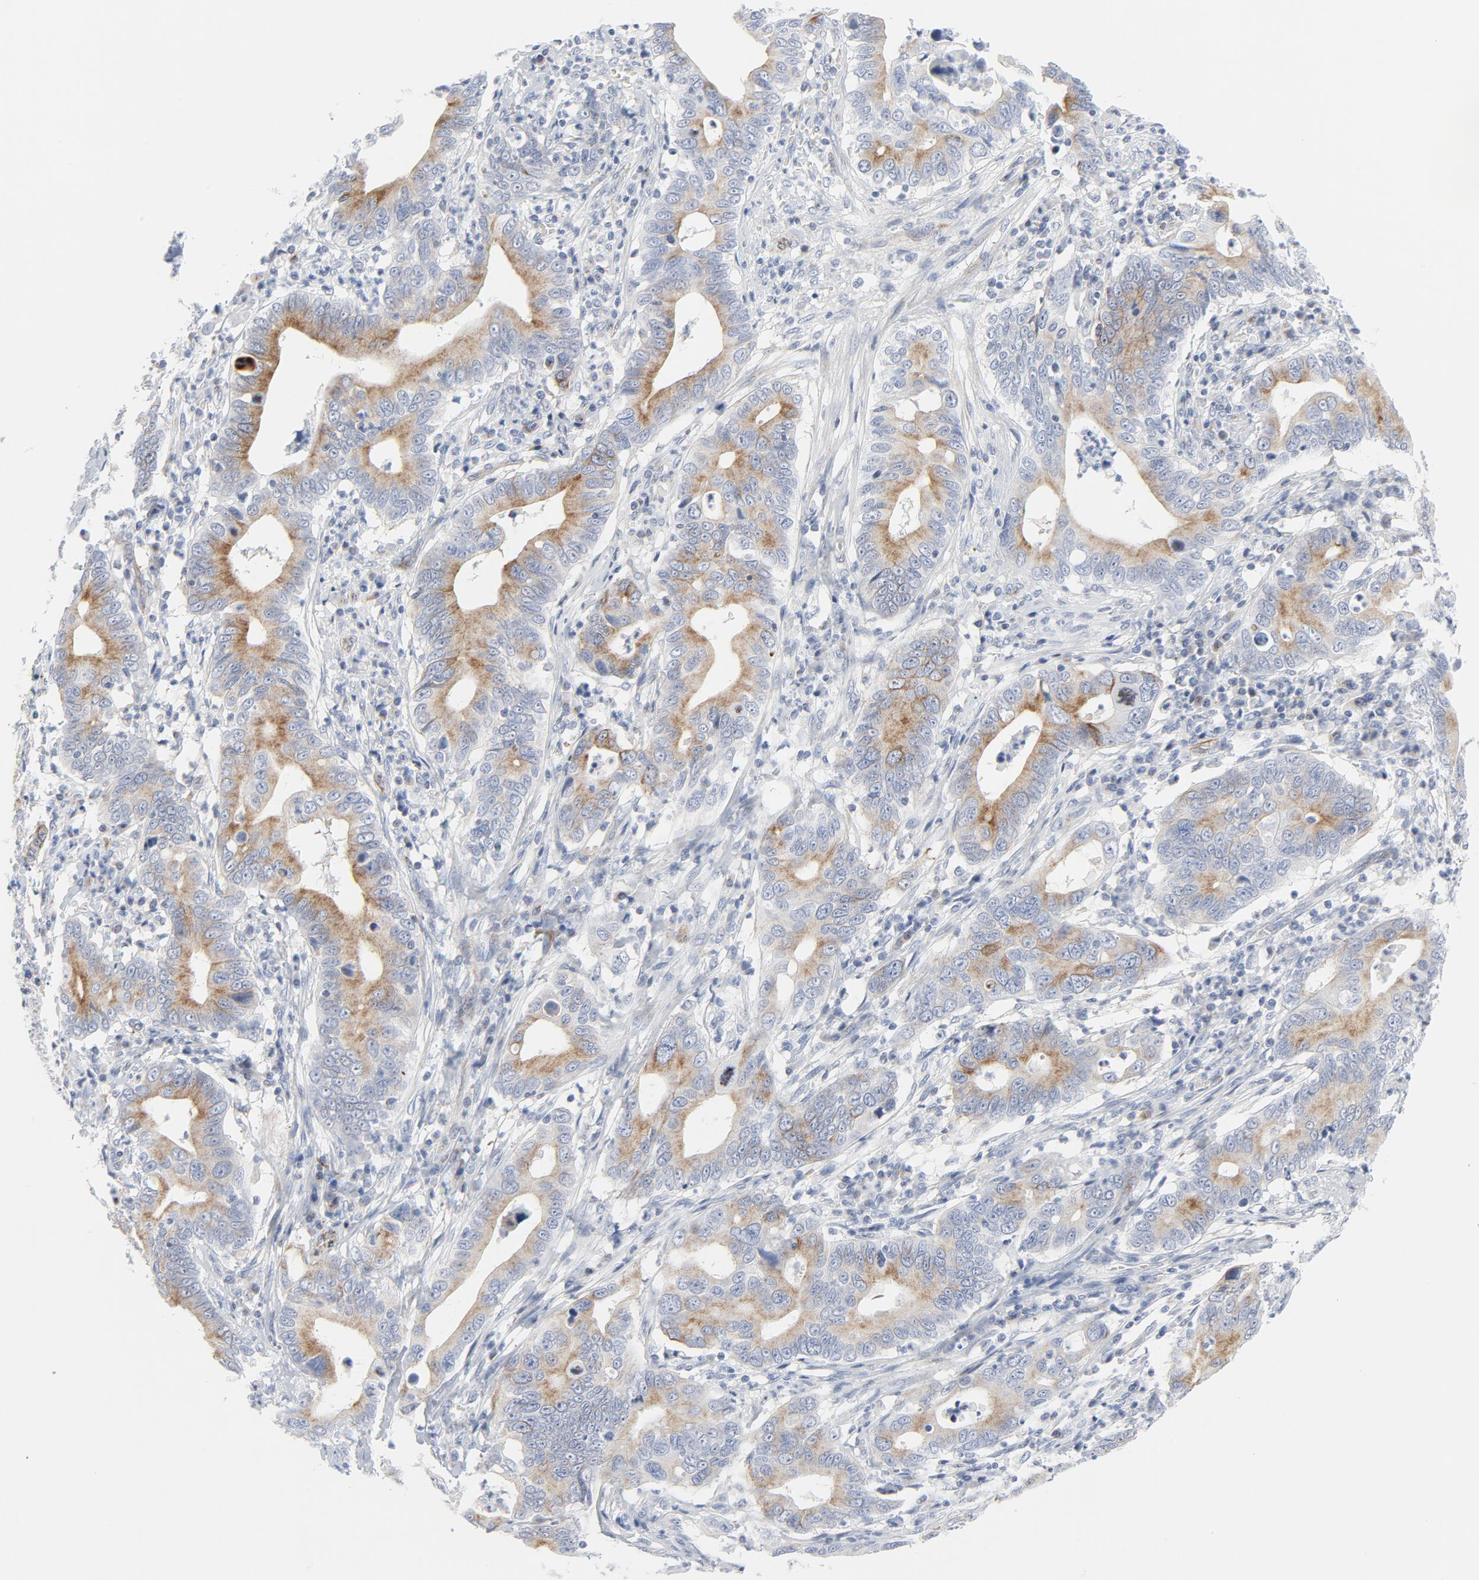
{"staining": {"intensity": "moderate", "quantity": ">75%", "location": "cytoplasmic/membranous"}, "tissue": "stomach cancer", "cell_type": "Tumor cells", "image_type": "cancer", "snomed": [{"axis": "morphology", "description": "Adenocarcinoma, NOS"}, {"axis": "topography", "description": "Stomach, upper"}], "caption": "About >75% of tumor cells in stomach cancer (adenocarcinoma) display moderate cytoplasmic/membranous protein positivity as visualized by brown immunohistochemical staining.", "gene": "TUBB1", "patient": {"sex": "male", "age": 63}}